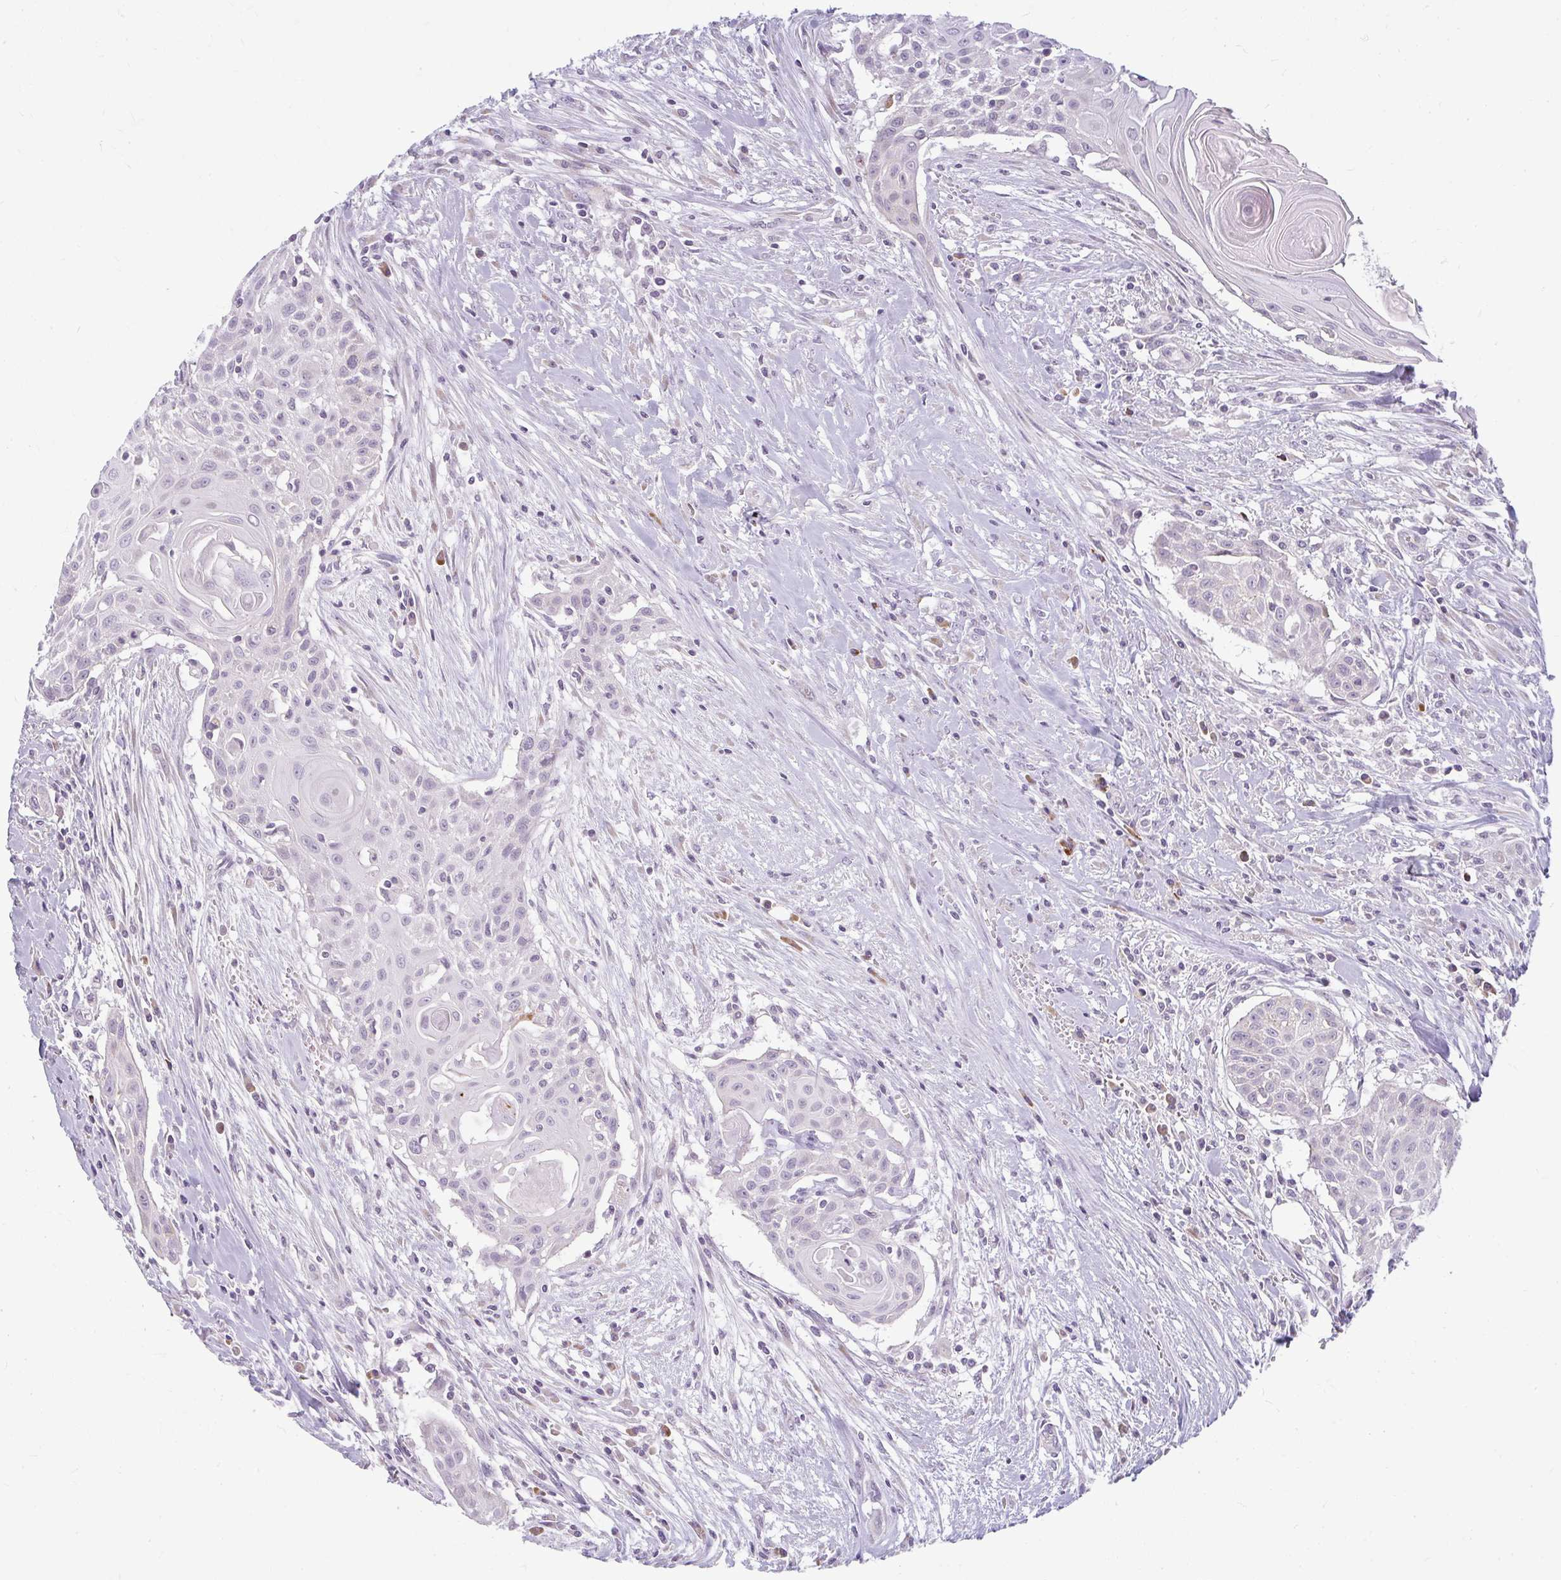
{"staining": {"intensity": "negative", "quantity": "none", "location": "none"}, "tissue": "head and neck cancer", "cell_type": "Tumor cells", "image_type": "cancer", "snomed": [{"axis": "morphology", "description": "Squamous cell carcinoma, NOS"}, {"axis": "topography", "description": "Lymph node"}, {"axis": "topography", "description": "Salivary gland"}, {"axis": "topography", "description": "Head-Neck"}], "caption": "Head and neck cancer (squamous cell carcinoma) stained for a protein using immunohistochemistry (IHC) displays no positivity tumor cells.", "gene": "ZFYVE26", "patient": {"sex": "female", "age": 74}}